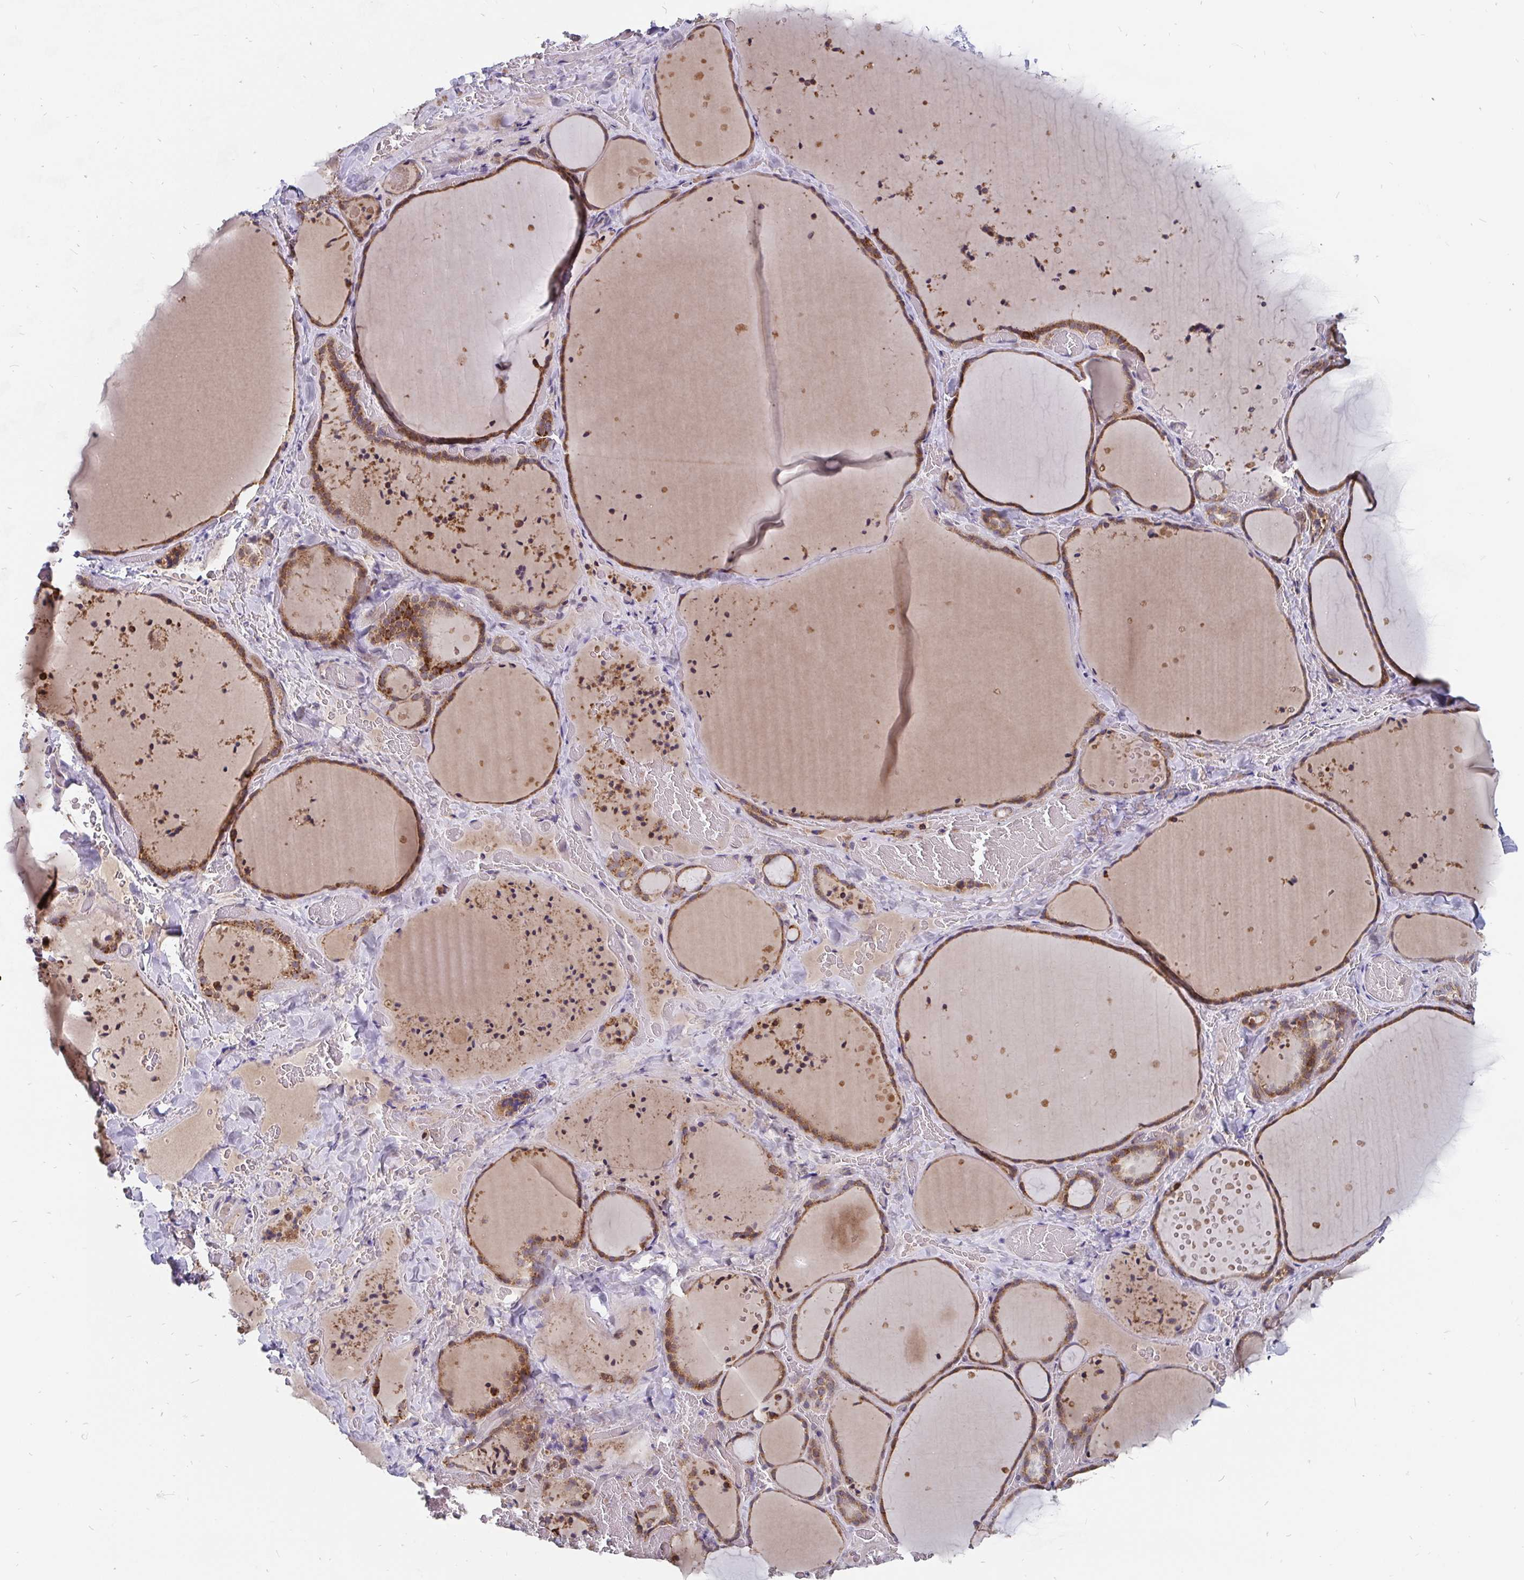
{"staining": {"intensity": "moderate", "quantity": ">75%", "location": "cytoplasmic/membranous"}, "tissue": "thyroid gland", "cell_type": "Glandular cells", "image_type": "normal", "snomed": [{"axis": "morphology", "description": "Normal tissue, NOS"}, {"axis": "topography", "description": "Thyroid gland"}], "caption": "Immunohistochemistry (IHC) photomicrograph of unremarkable human thyroid gland stained for a protein (brown), which exhibits medium levels of moderate cytoplasmic/membranous staining in about >75% of glandular cells.", "gene": "PDF", "patient": {"sex": "female", "age": 36}}